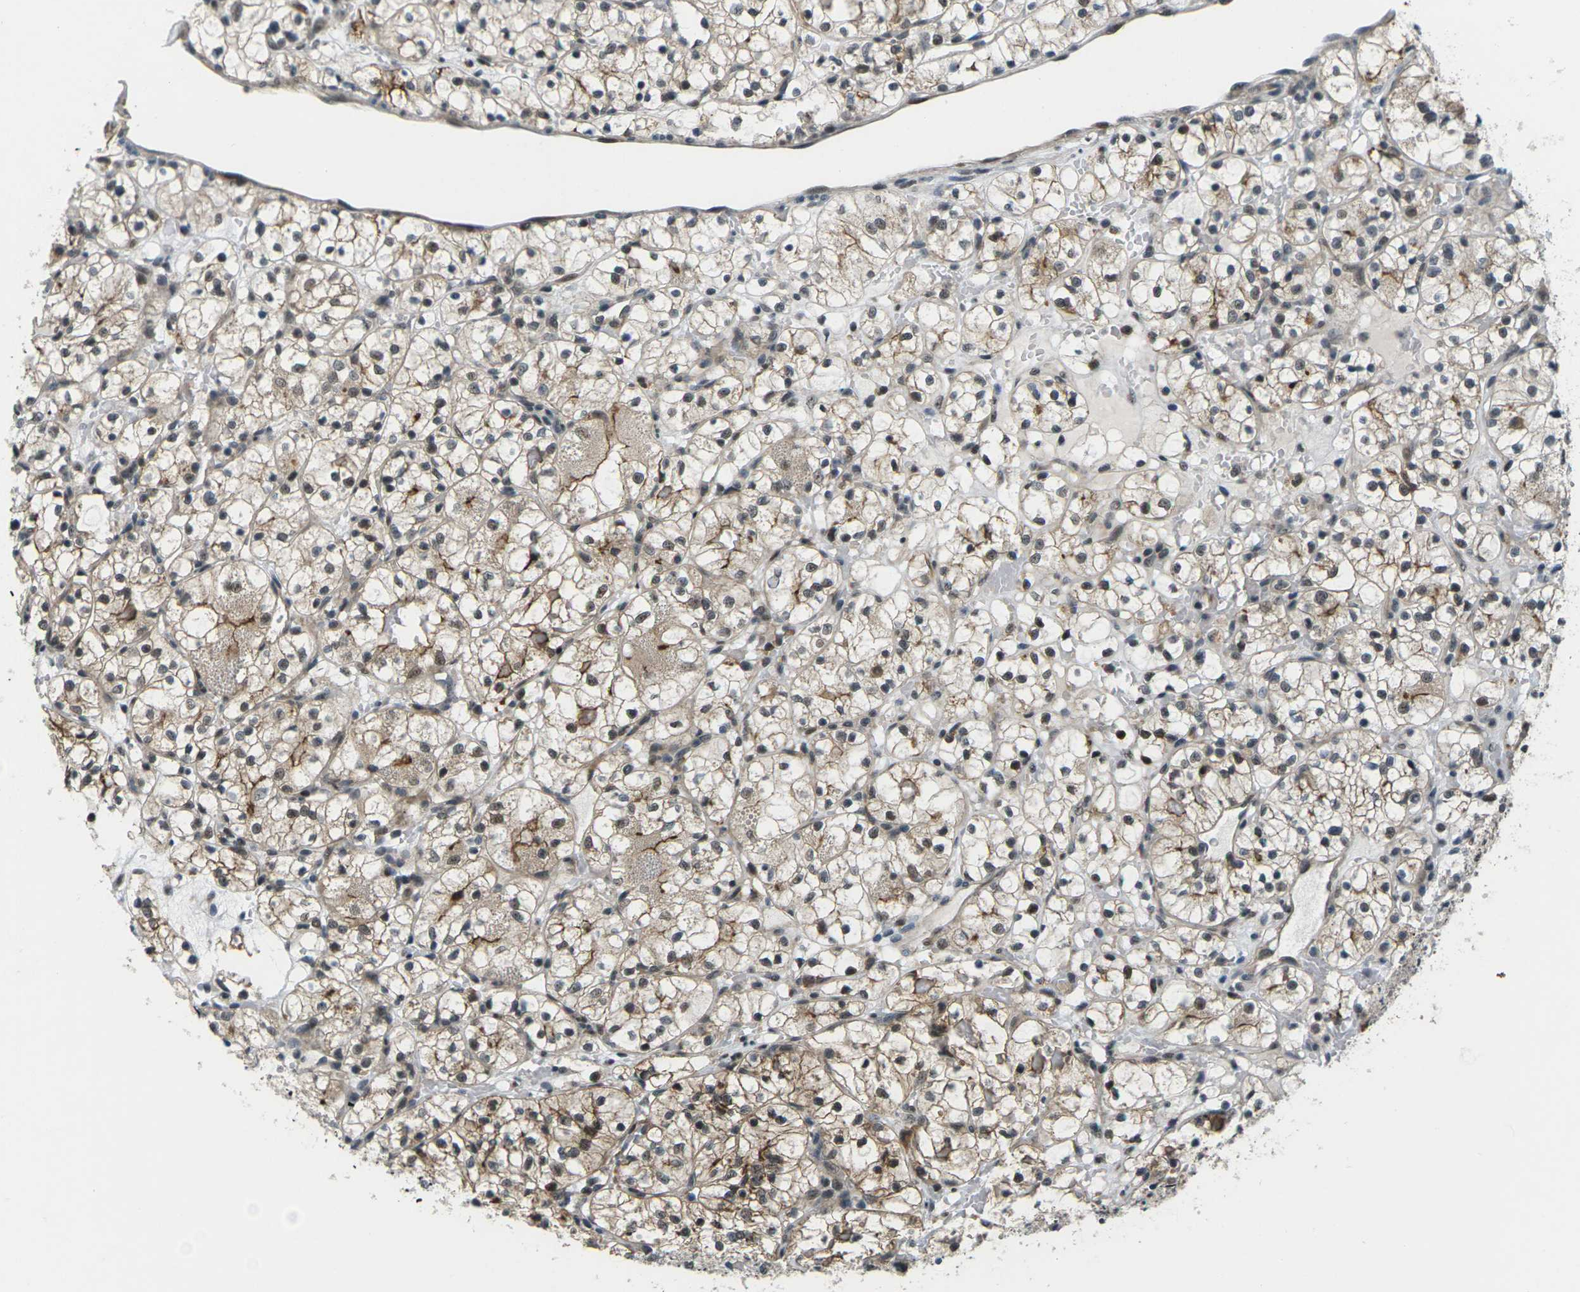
{"staining": {"intensity": "moderate", "quantity": ">75%", "location": "cytoplasmic/membranous,nuclear"}, "tissue": "renal cancer", "cell_type": "Tumor cells", "image_type": "cancer", "snomed": [{"axis": "morphology", "description": "Adenocarcinoma, NOS"}, {"axis": "topography", "description": "Kidney"}], "caption": "IHC of human renal cancer shows medium levels of moderate cytoplasmic/membranous and nuclear expression in about >75% of tumor cells. The staining was performed using DAB (3,3'-diaminobenzidine) to visualize the protein expression in brown, while the nuclei were stained in blue with hematoxylin (Magnification: 20x).", "gene": "UBE2S", "patient": {"sex": "female", "age": 60}}